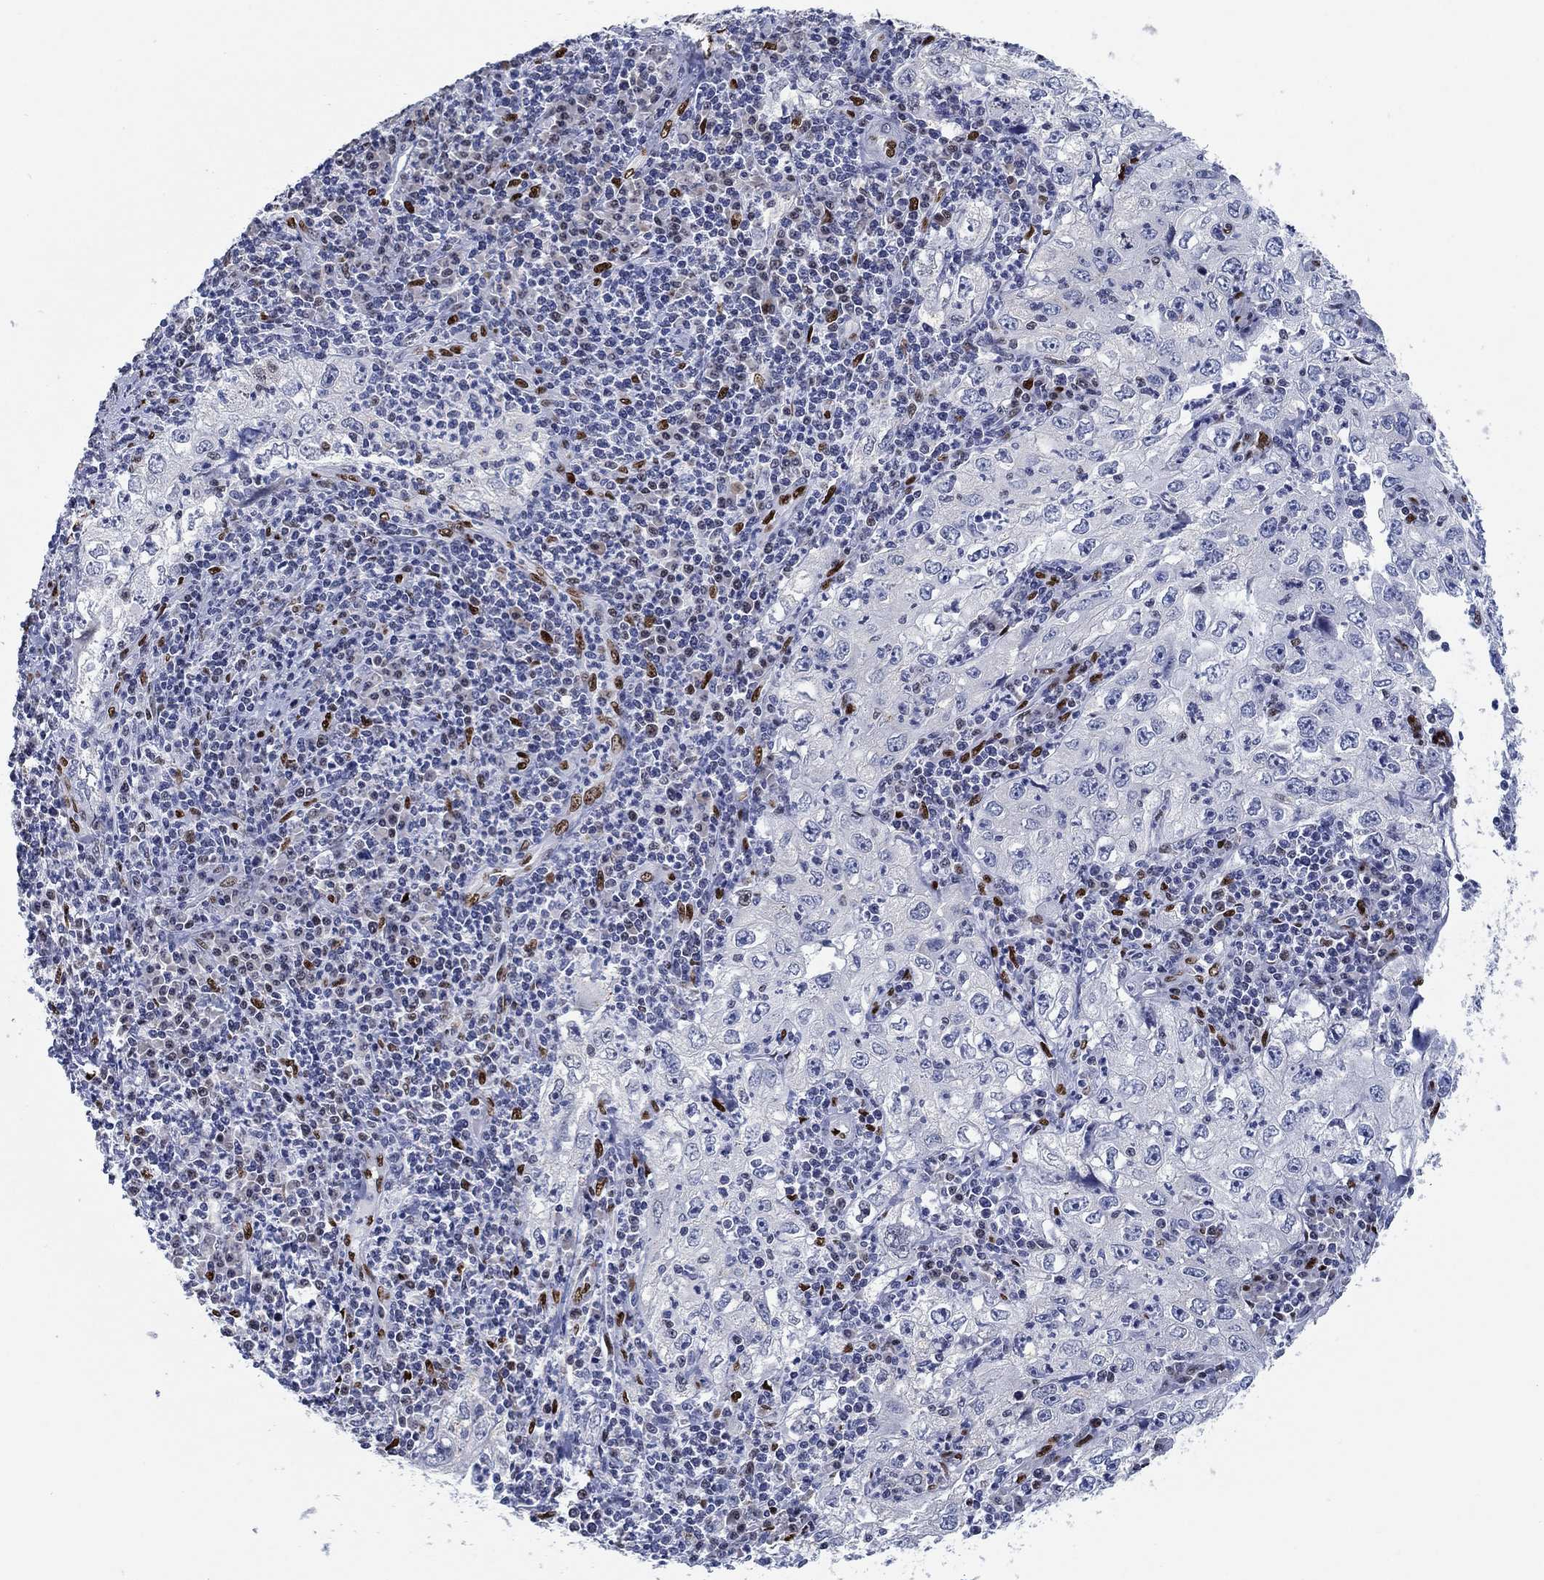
{"staining": {"intensity": "negative", "quantity": "none", "location": "none"}, "tissue": "cervical cancer", "cell_type": "Tumor cells", "image_type": "cancer", "snomed": [{"axis": "morphology", "description": "Squamous cell carcinoma, NOS"}, {"axis": "topography", "description": "Cervix"}], "caption": "Image shows no significant protein staining in tumor cells of cervical squamous cell carcinoma. (DAB immunohistochemistry (IHC) visualized using brightfield microscopy, high magnification).", "gene": "ZEB1", "patient": {"sex": "female", "age": 24}}